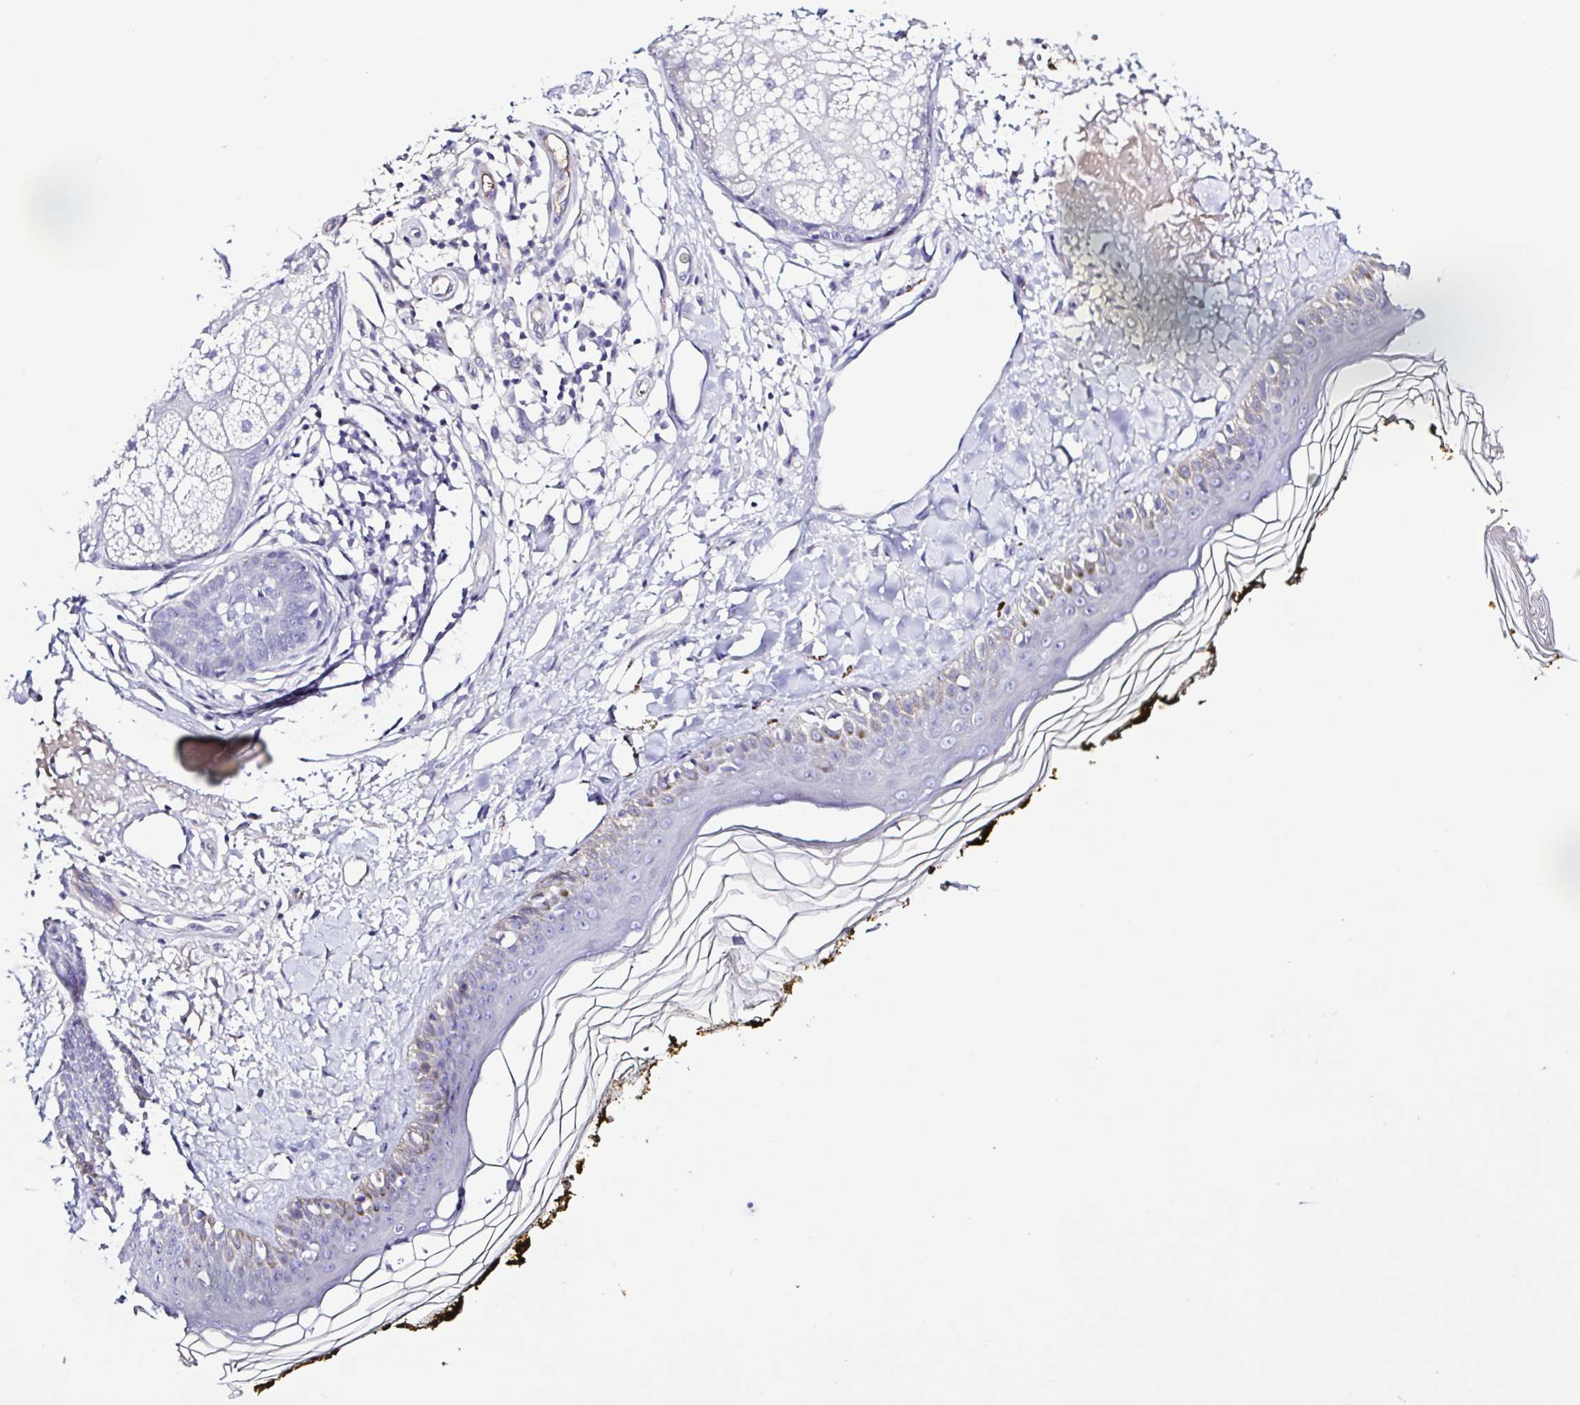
{"staining": {"intensity": "negative", "quantity": "none", "location": "none"}, "tissue": "skin", "cell_type": "Fibroblasts", "image_type": "normal", "snomed": [{"axis": "morphology", "description": "Normal tissue, NOS"}, {"axis": "topography", "description": "Skin"}], "caption": "Immunohistochemistry photomicrograph of unremarkable human skin stained for a protein (brown), which reveals no expression in fibroblasts.", "gene": "GABBR2", "patient": {"sex": "male", "age": 76}}